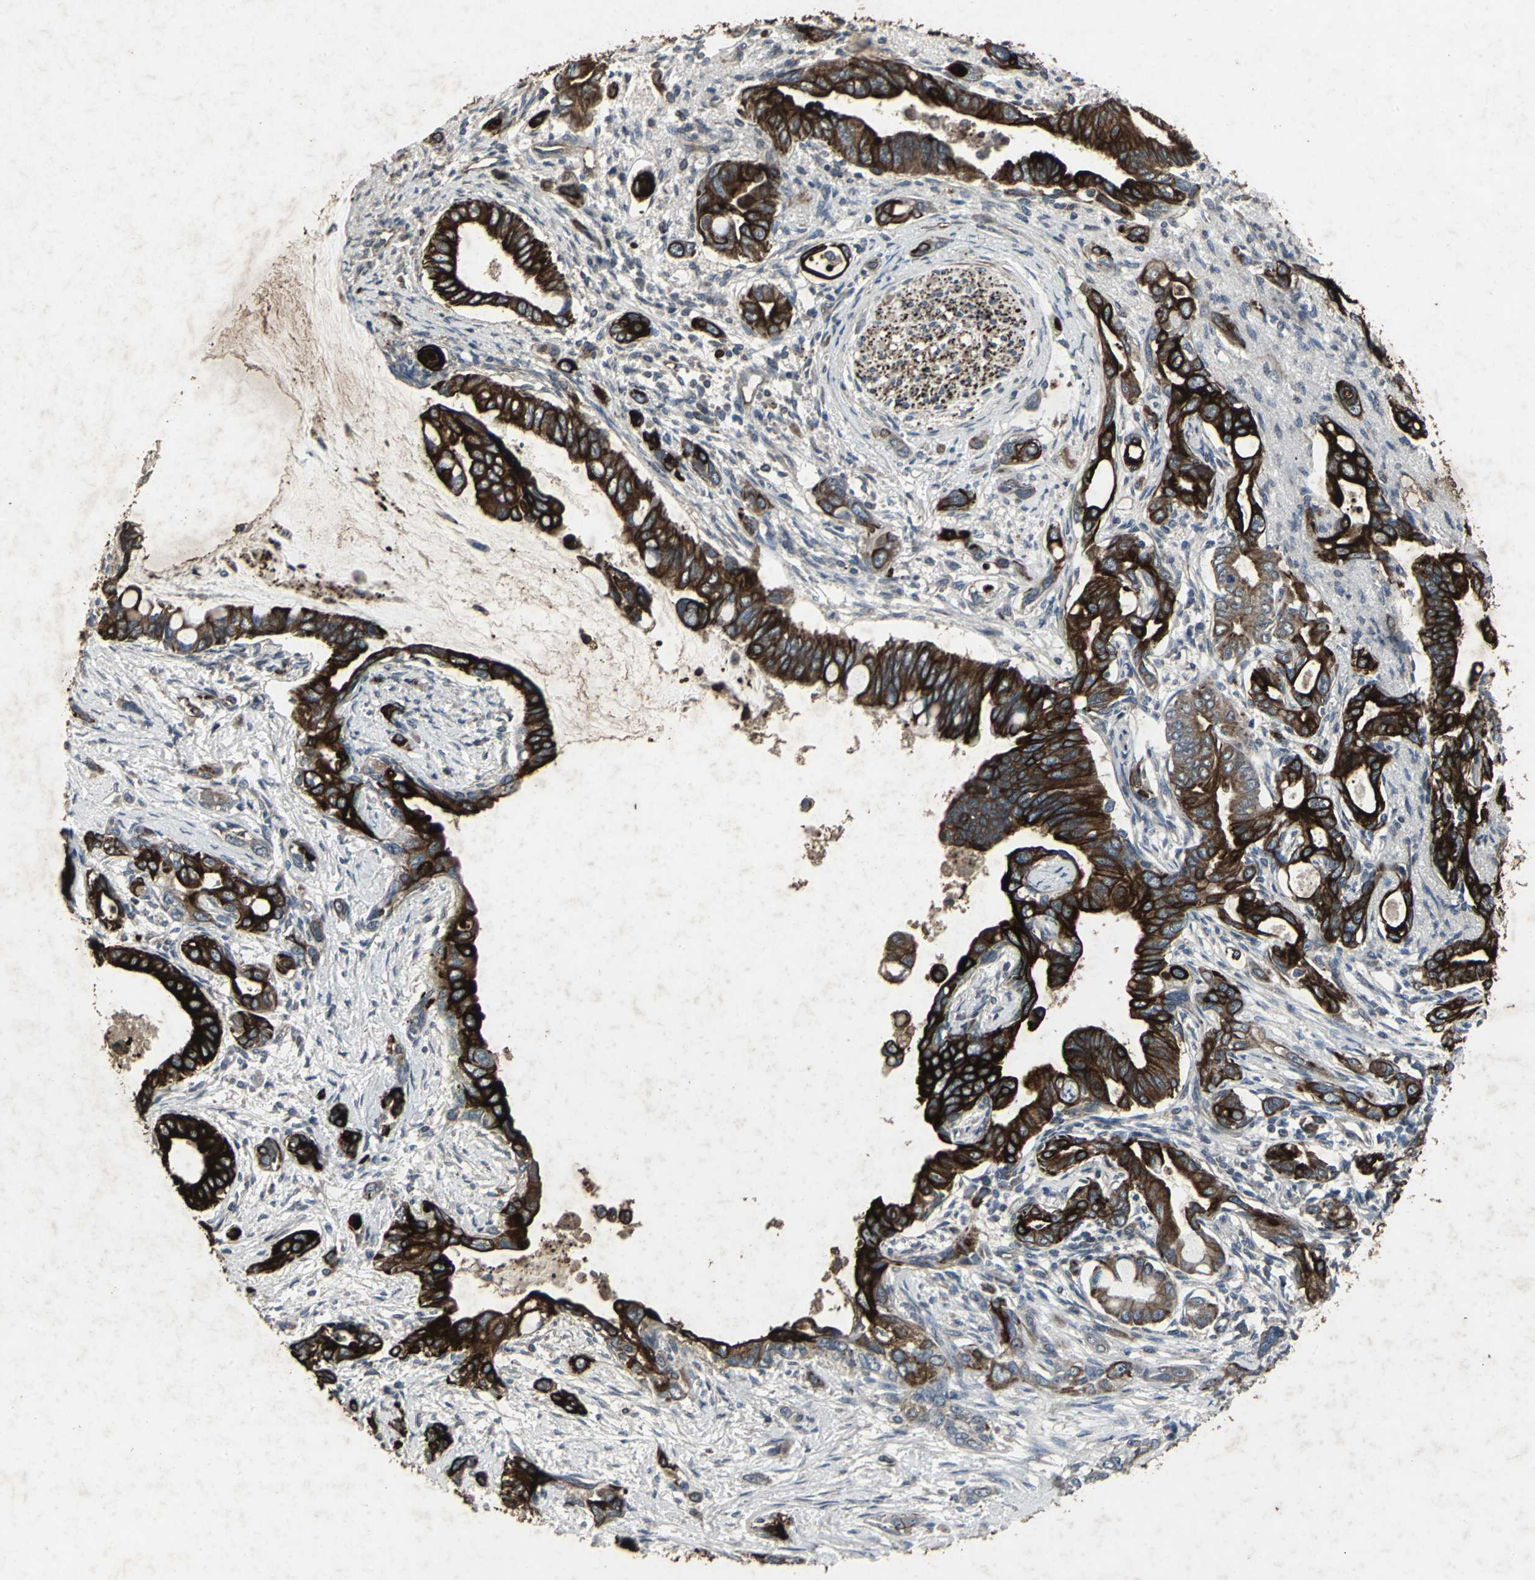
{"staining": {"intensity": "strong", "quantity": ">75%", "location": "cytoplasmic/membranous"}, "tissue": "pancreatic cancer", "cell_type": "Tumor cells", "image_type": "cancer", "snomed": [{"axis": "morphology", "description": "Adenocarcinoma, NOS"}, {"axis": "topography", "description": "Pancreas"}], "caption": "Strong cytoplasmic/membranous staining is appreciated in about >75% of tumor cells in pancreatic adenocarcinoma.", "gene": "CCR9", "patient": {"sex": "female", "age": 60}}